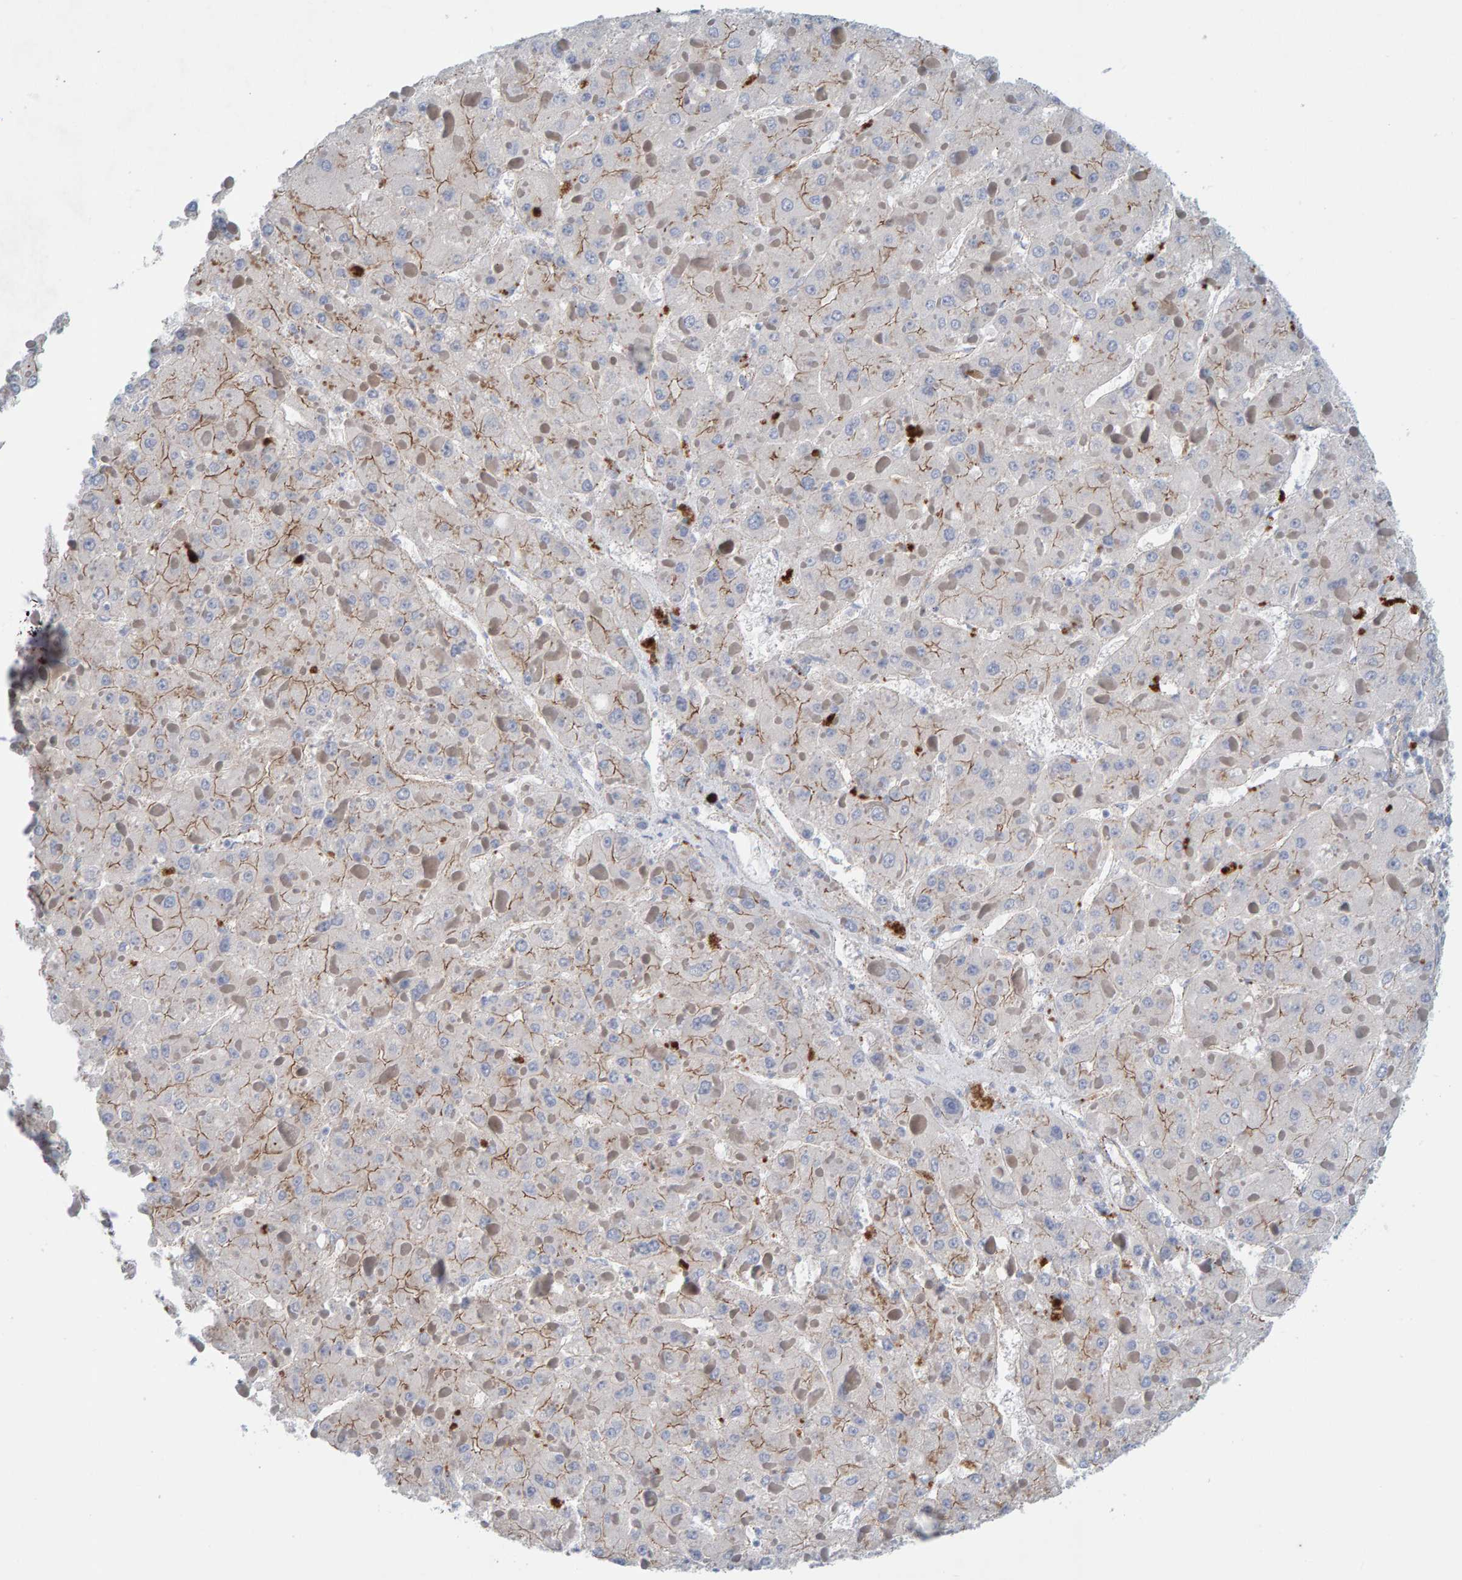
{"staining": {"intensity": "weak", "quantity": "<25%", "location": "cytoplasmic/membranous"}, "tissue": "liver cancer", "cell_type": "Tumor cells", "image_type": "cancer", "snomed": [{"axis": "morphology", "description": "Carcinoma, Hepatocellular, NOS"}, {"axis": "topography", "description": "Liver"}], "caption": "Tumor cells show no significant positivity in liver cancer (hepatocellular carcinoma).", "gene": "KRBA2", "patient": {"sex": "female", "age": 73}}